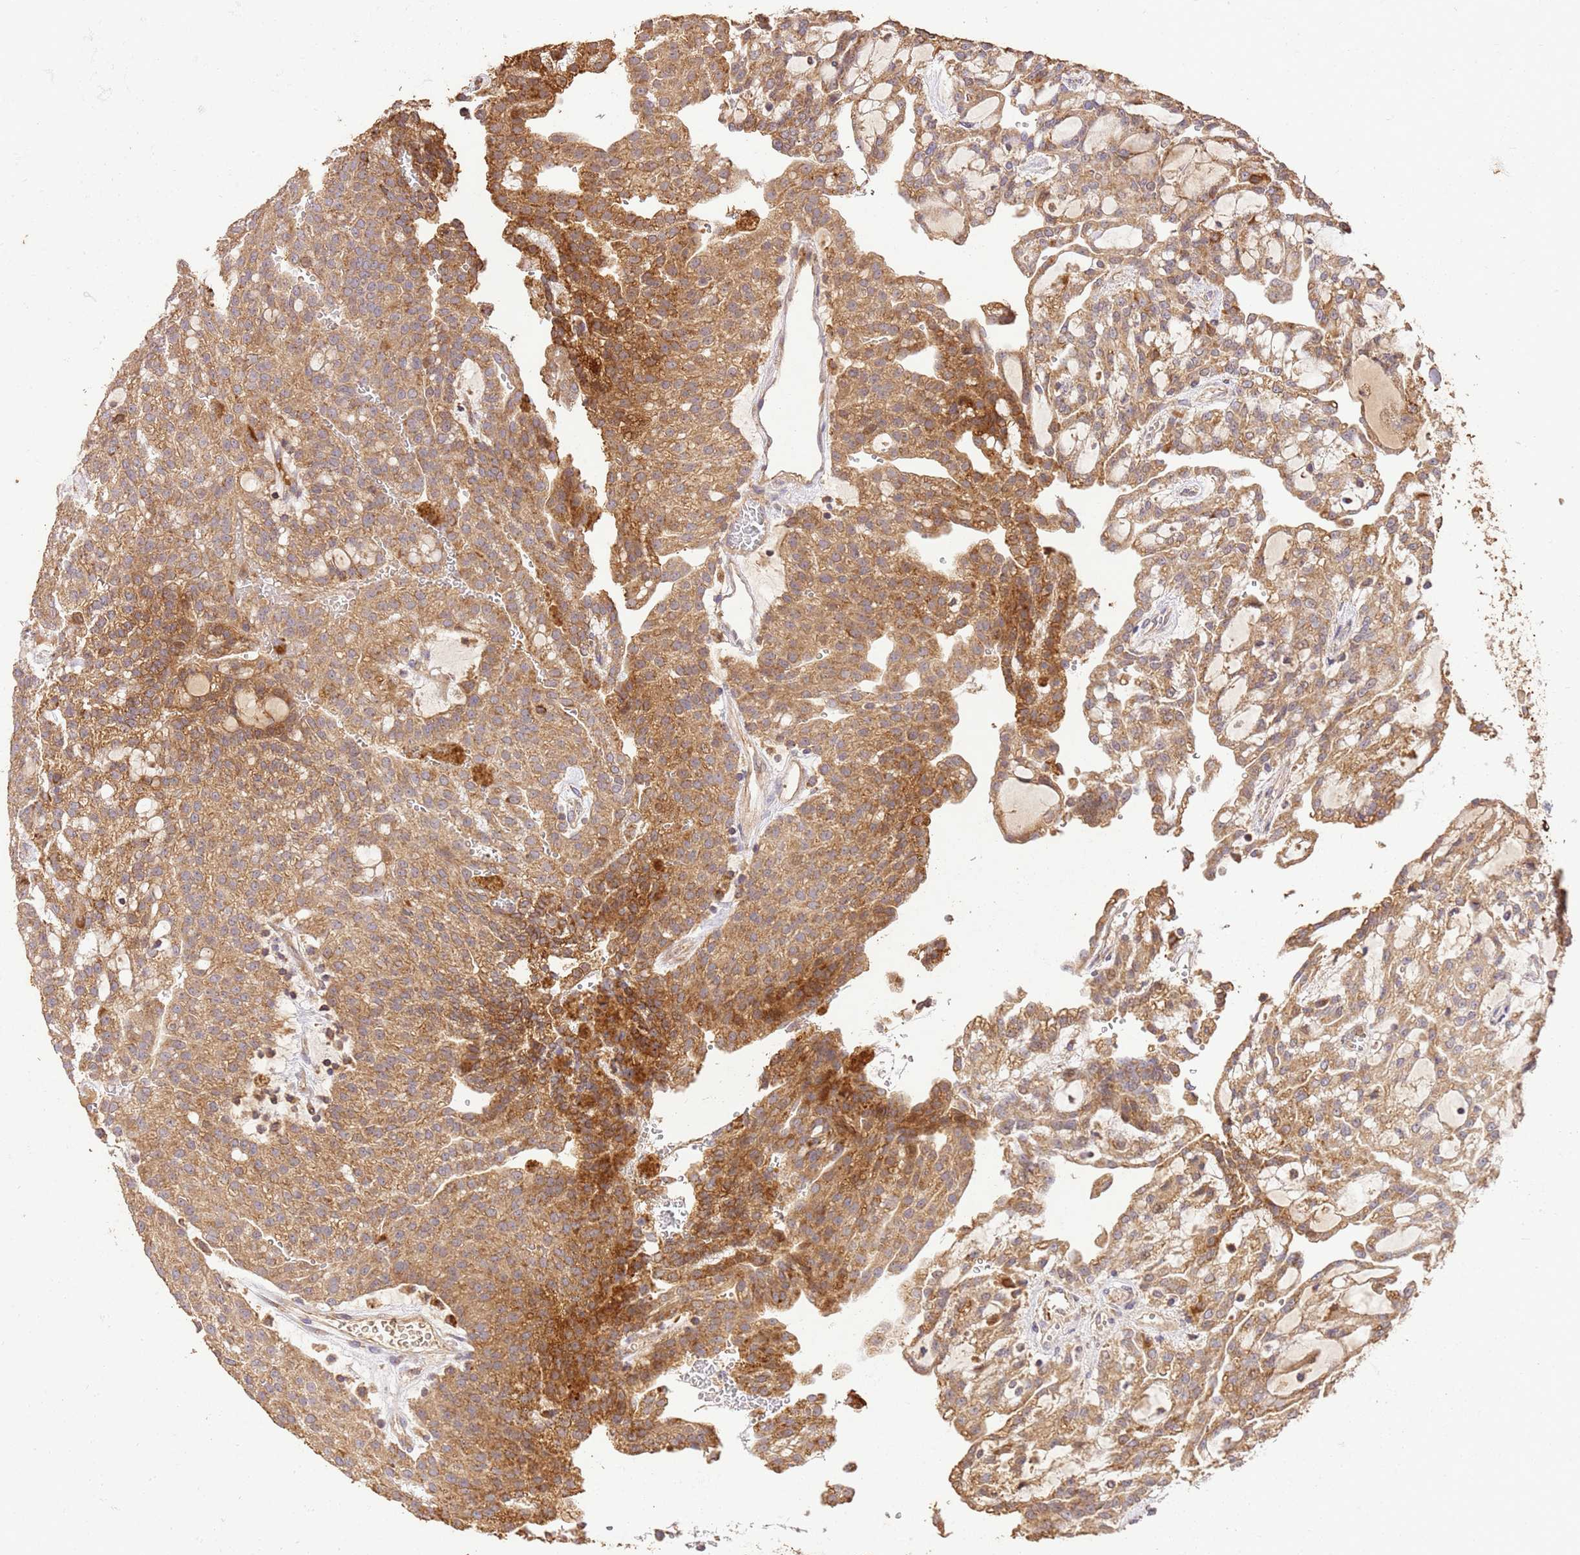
{"staining": {"intensity": "moderate", "quantity": ">75%", "location": "cytoplasmic/membranous"}, "tissue": "renal cancer", "cell_type": "Tumor cells", "image_type": "cancer", "snomed": [{"axis": "morphology", "description": "Adenocarcinoma, NOS"}, {"axis": "topography", "description": "Kidney"}], "caption": "IHC (DAB (3,3'-diaminobenzidine)) staining of renal adenocarcinoma exhibits moderate cytoplasmic/membranous protein staining in approximately >75% of tumor cells.", "gene": "LRRC28", "patient": {"sex": "male", "age": 63}}